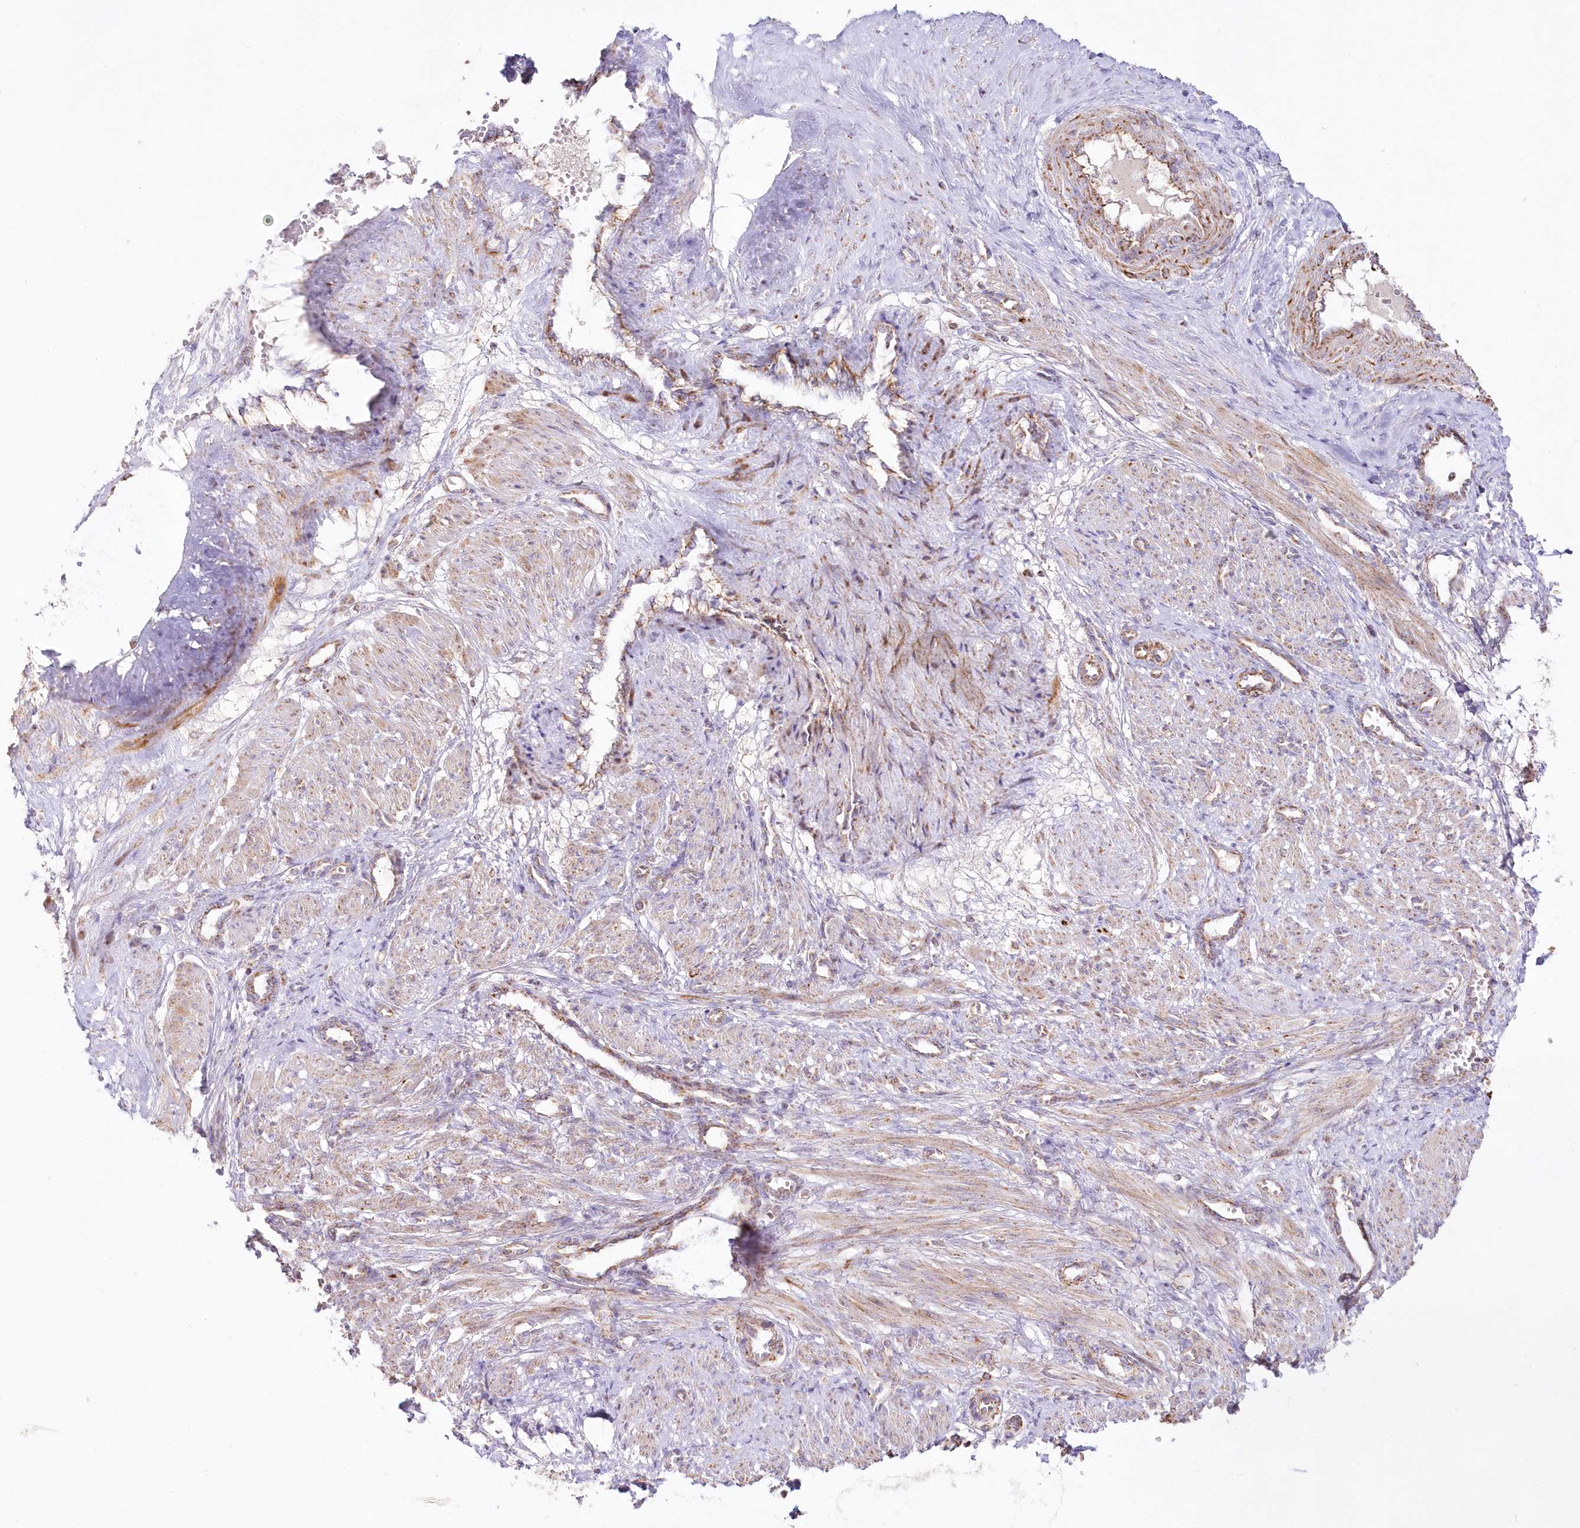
{"staining": {"intensity": "moderate", "quantity": "25%-75%", "location": "cytoplasmic/membranous"}, "tissue": "smooth muscle", "cell_type": "Smooth muscle cells", "image_type": "normal", "snomed": [{"axis": "morphology", "description": "Normal tissue, NOS"}, {"axis": "topography", "description": "Endometrium"}], "caption": "DAB (3,3'-diaminobenzidine) immunohistochemical staining of normal smooth muscle exhibits moderate cytoplasmic/membranous protein positivity in about 25%-75% of smooth muscle cells.", "gene": "DNA2", "patient": {"sex": "female", "age": 33}}